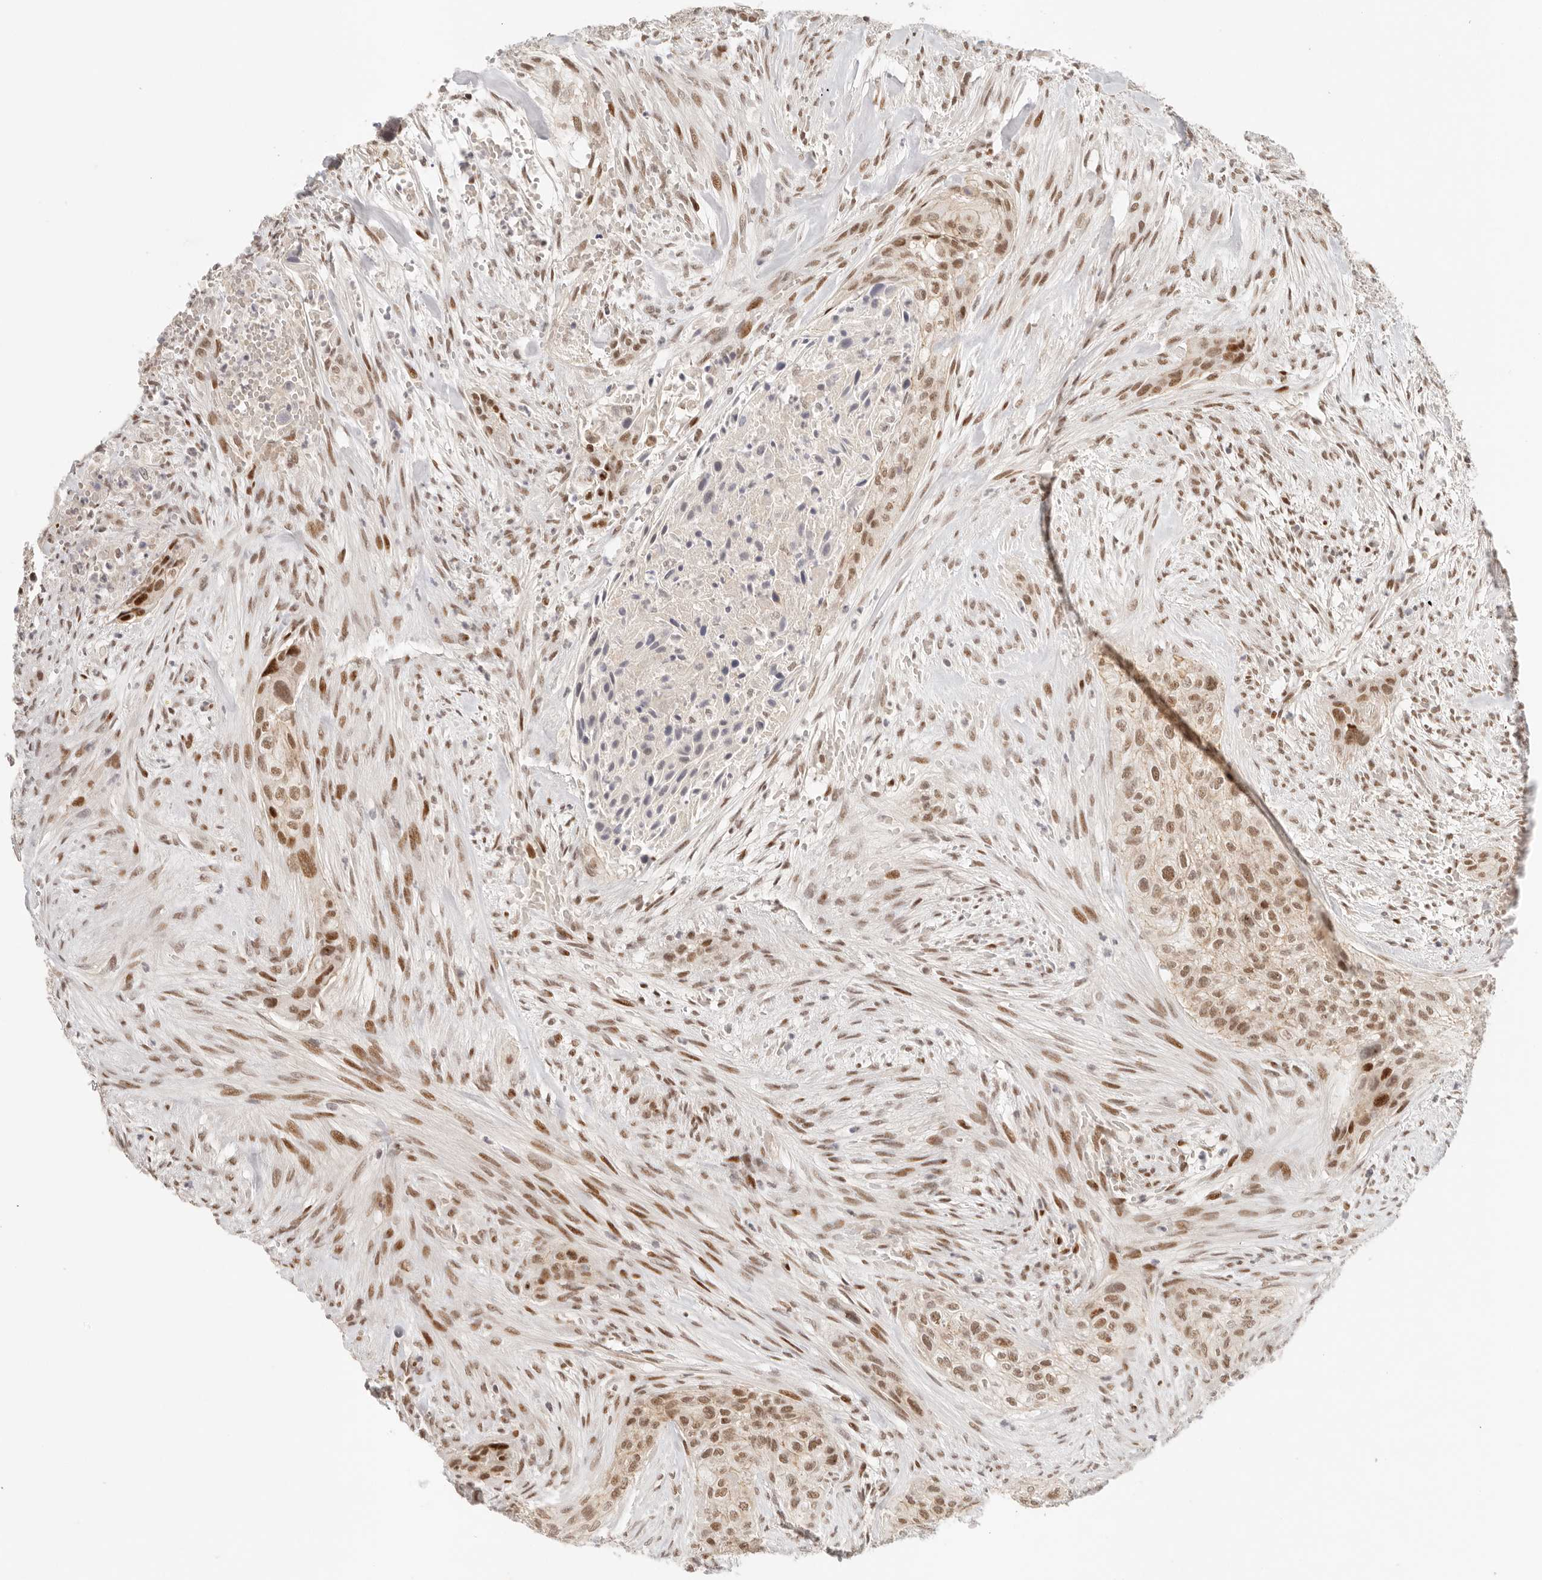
{"staining": {"intensity": "strong", "quantity": ">75%", "location": "nuclear"}, "tissue": "urothelial cancer", "cell_type": "Tumor cells", "image_type": "cancer", "snomed": [{"axis": "morphology", "description": "Urothelial carcinoma, High grade"}, {"axis": "topography", "description": "Urinary bladder"}], "caption": "Protein staining of urothelial carcinoma (high-grade) tissue shows strong nuclear staining in about >75% of tumor cells.", "gene": "HOXC5", "patient": {"sex": "male", "age": 35}}